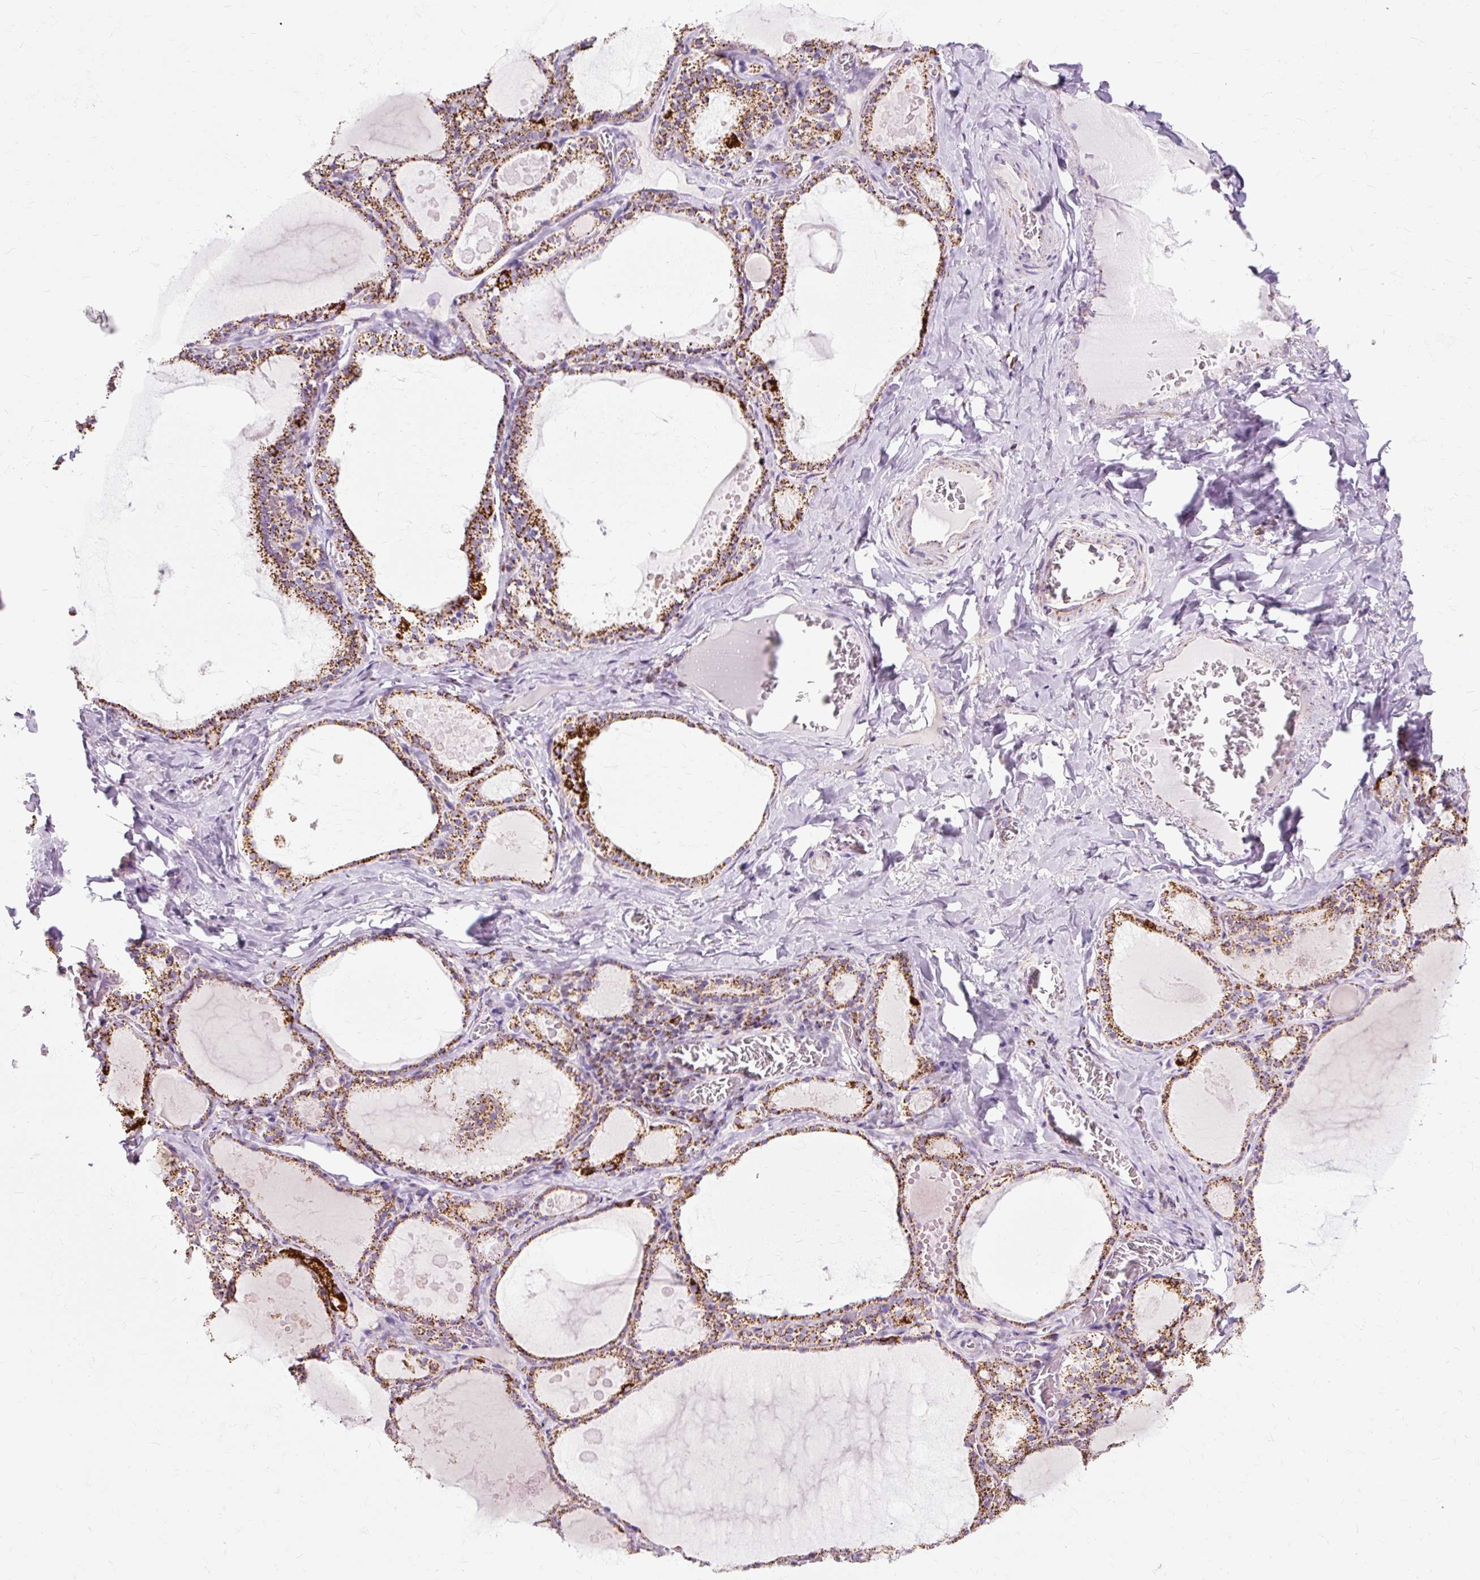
{"staining": {"intensity": "strong", "quantity": ">75%", "location": "cytoplasmic/membranous"}, "tissue": "thyroid gland", "cell_type": "Glandular cells", "image_type": "normal", "snomed": [{"axis": "morphology", "description": "Normal tissue, NOS"}, {"axis": "topography", "description": "Thyroid gland"}], "caption": "Protein staining demonstrates strong cytoplasmic/membranous expression in about >75% of glandular cells in normal thyroid gland. Nuclei are stained in blue.", "gene": "DLAT", "patient": {"sex": "male", "age": 56}}